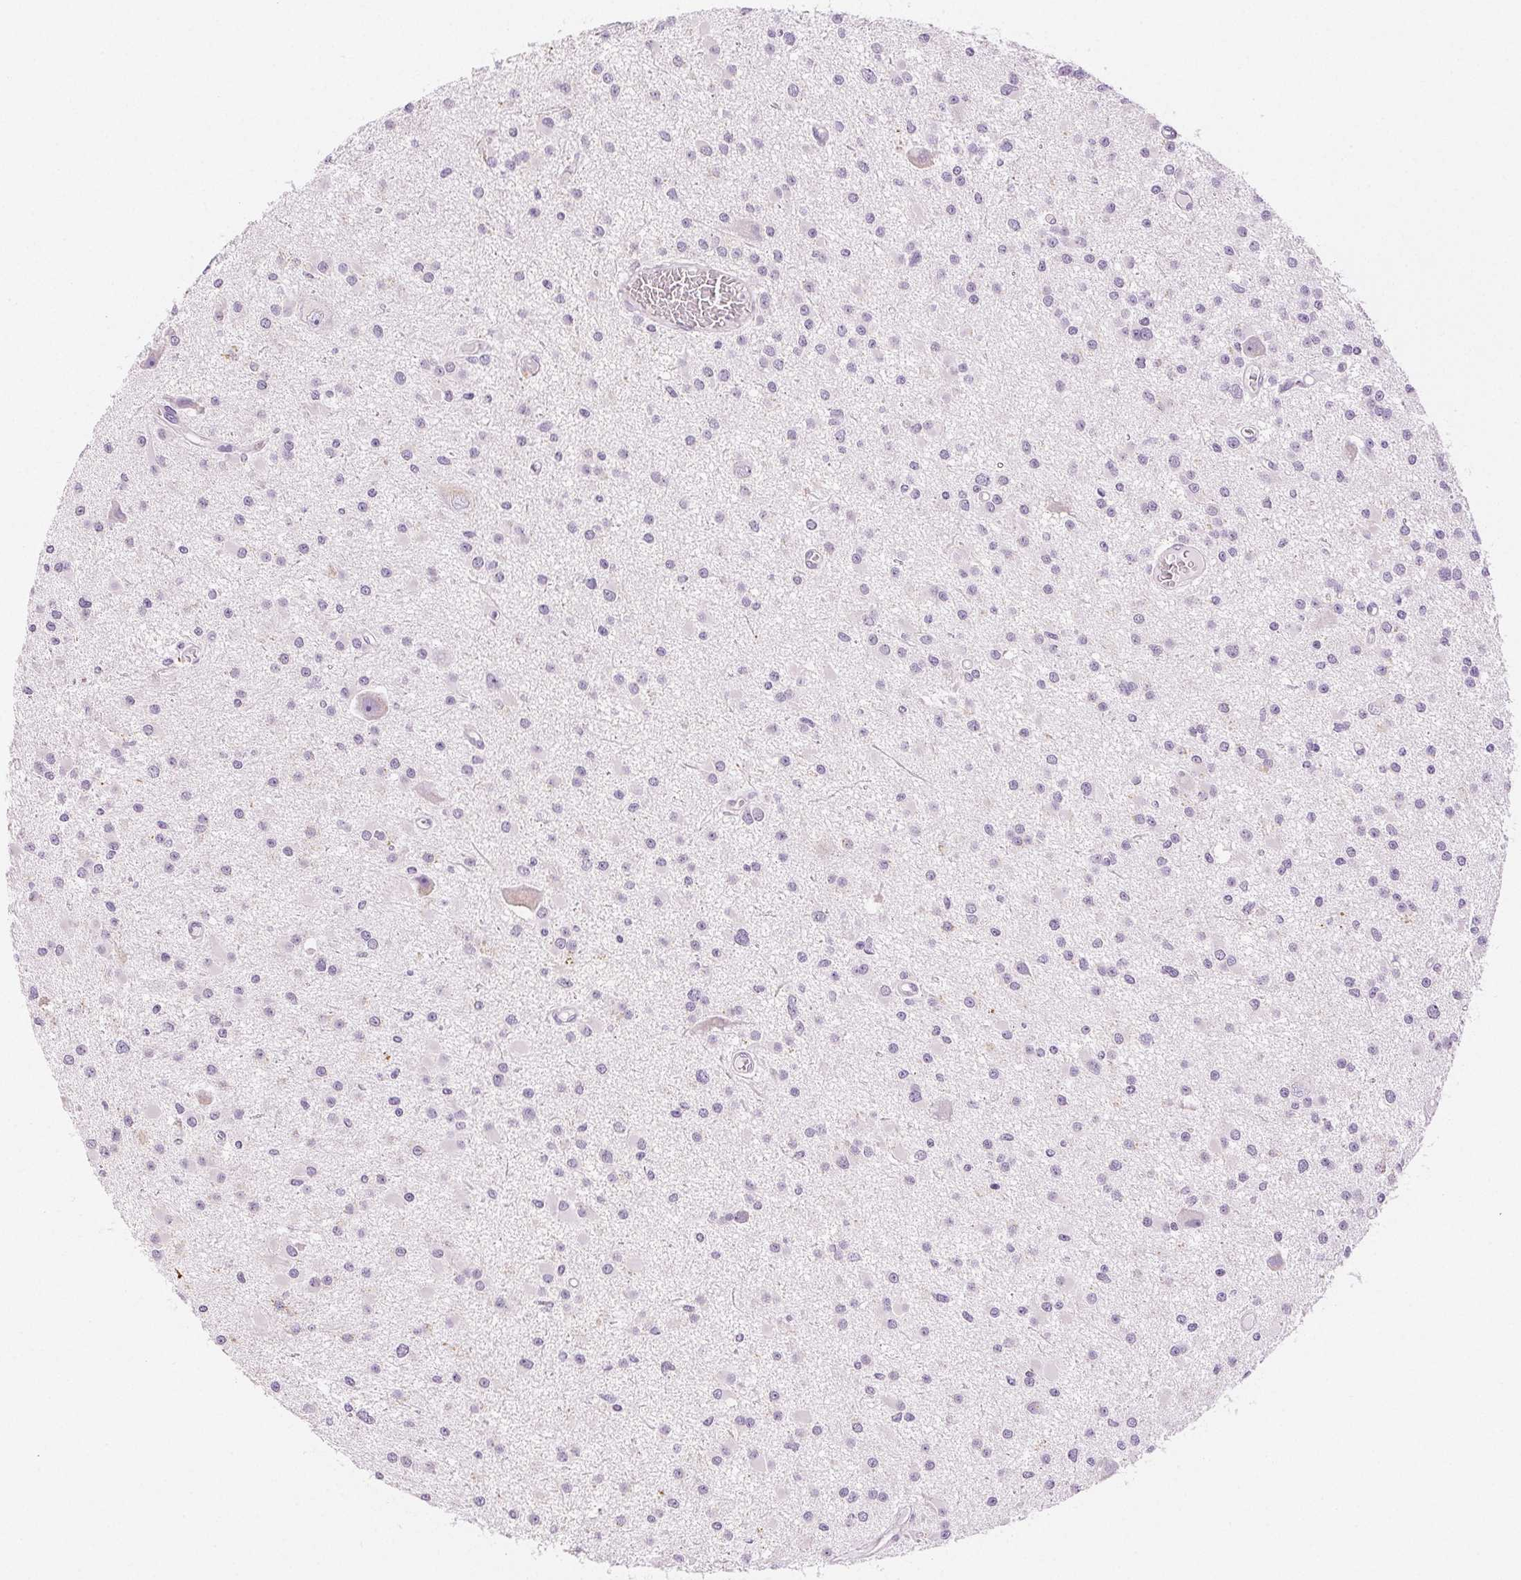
{"staining": {"intensity": "negative", "quantity": "none", "location": "none"}, "tissue": "glioma", "cell_type": "Tumor cells", "image_type": "cancer", "snomed": [{"axis": "morphology", "description": "Glioma, malignant, High grade"}, {"axis": "topography", "description": "Brain"}], "caption": "High-grade glioma (malignant) was stained to show a protein in brown. There is no significant staining in tumor cells.", "gene": "SLC5A2", "patient": {"sex": "male", "age": 54}}